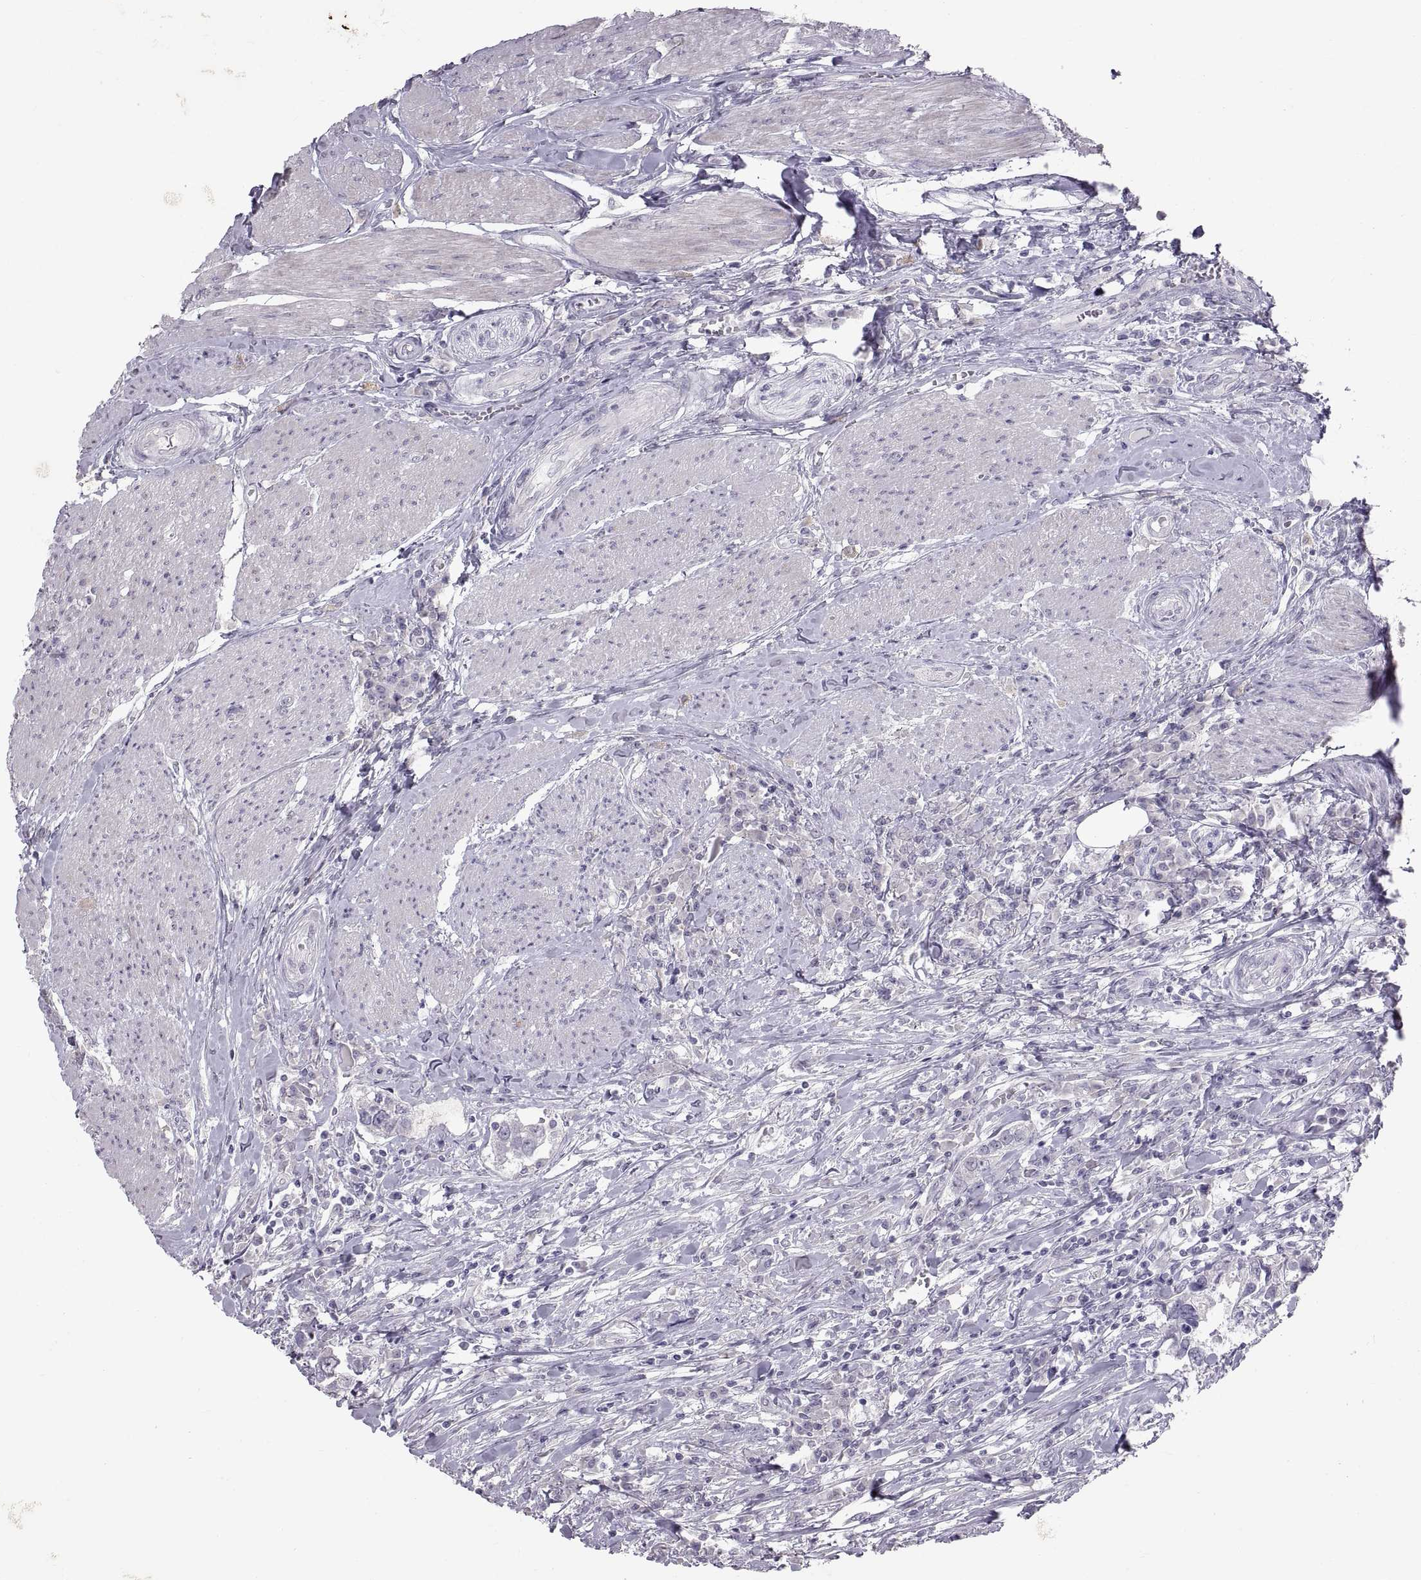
{"staining": {"intensity": "negative", "quantity": "none", "location": "none"}, "tissue": "urothelial cancer", "cell_type": "Tumor cells", "image_type": "cancer", "snomed": [{"axis": "morphology", "description": "Urothelial carcinoma, NOS"}, {"axis": "morphology", "description": "Urothelial carcinoma, High grade"}, {"axis": "topography", "description": "Urinary bladder"}], "caption": "IHC histopathology image of neoplastic tissue: urothelial cancer stained with DAB (3,3'-diaminobenzidine) shows no significant protein positivity in tumor cells. (Stains: DAB immunohistochemistry with hematoxylin counter stain, Microscopy: brightfield microscopy at high magnification).", "gene": "SPACDR", "patient": {"sex": "male", "age": 63}}